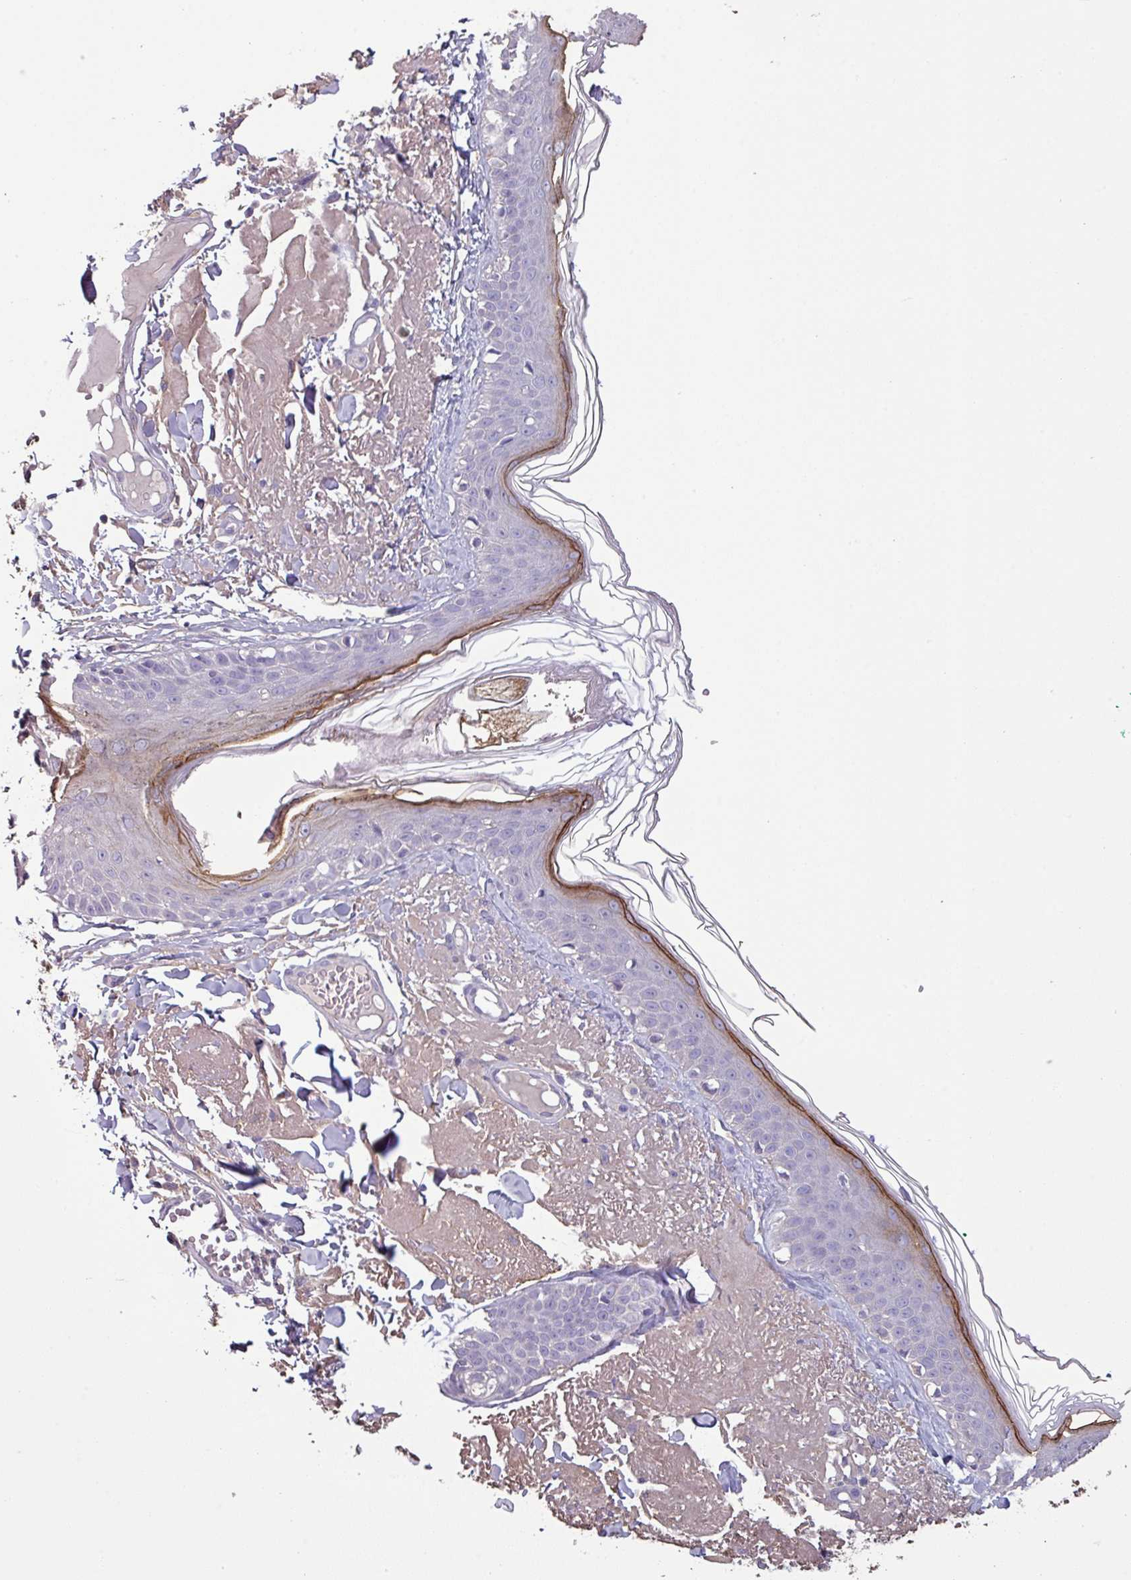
{"staining": {"intensity": "negative", "quantity": "none", "location": "none"}, "tissue": "skin", "cell_type": "Fibroblasts", "image_type": "normal", "snomed": [{"axis": "morphology", "description": "Normal tissue, NOS"}, {"axis": "morphology", "description": "Malignant melanoma, NOS"}, {"axis": "topography", "description": "Skin"}], "caption": "IHC micrograph of benign skin: human skin stained with DAB (3,3'-diaminobenzidine) shows no significant protein staining in fibroblasts.", "gene": "ISLR", "patient": {"sex": "male", "age": 80}}